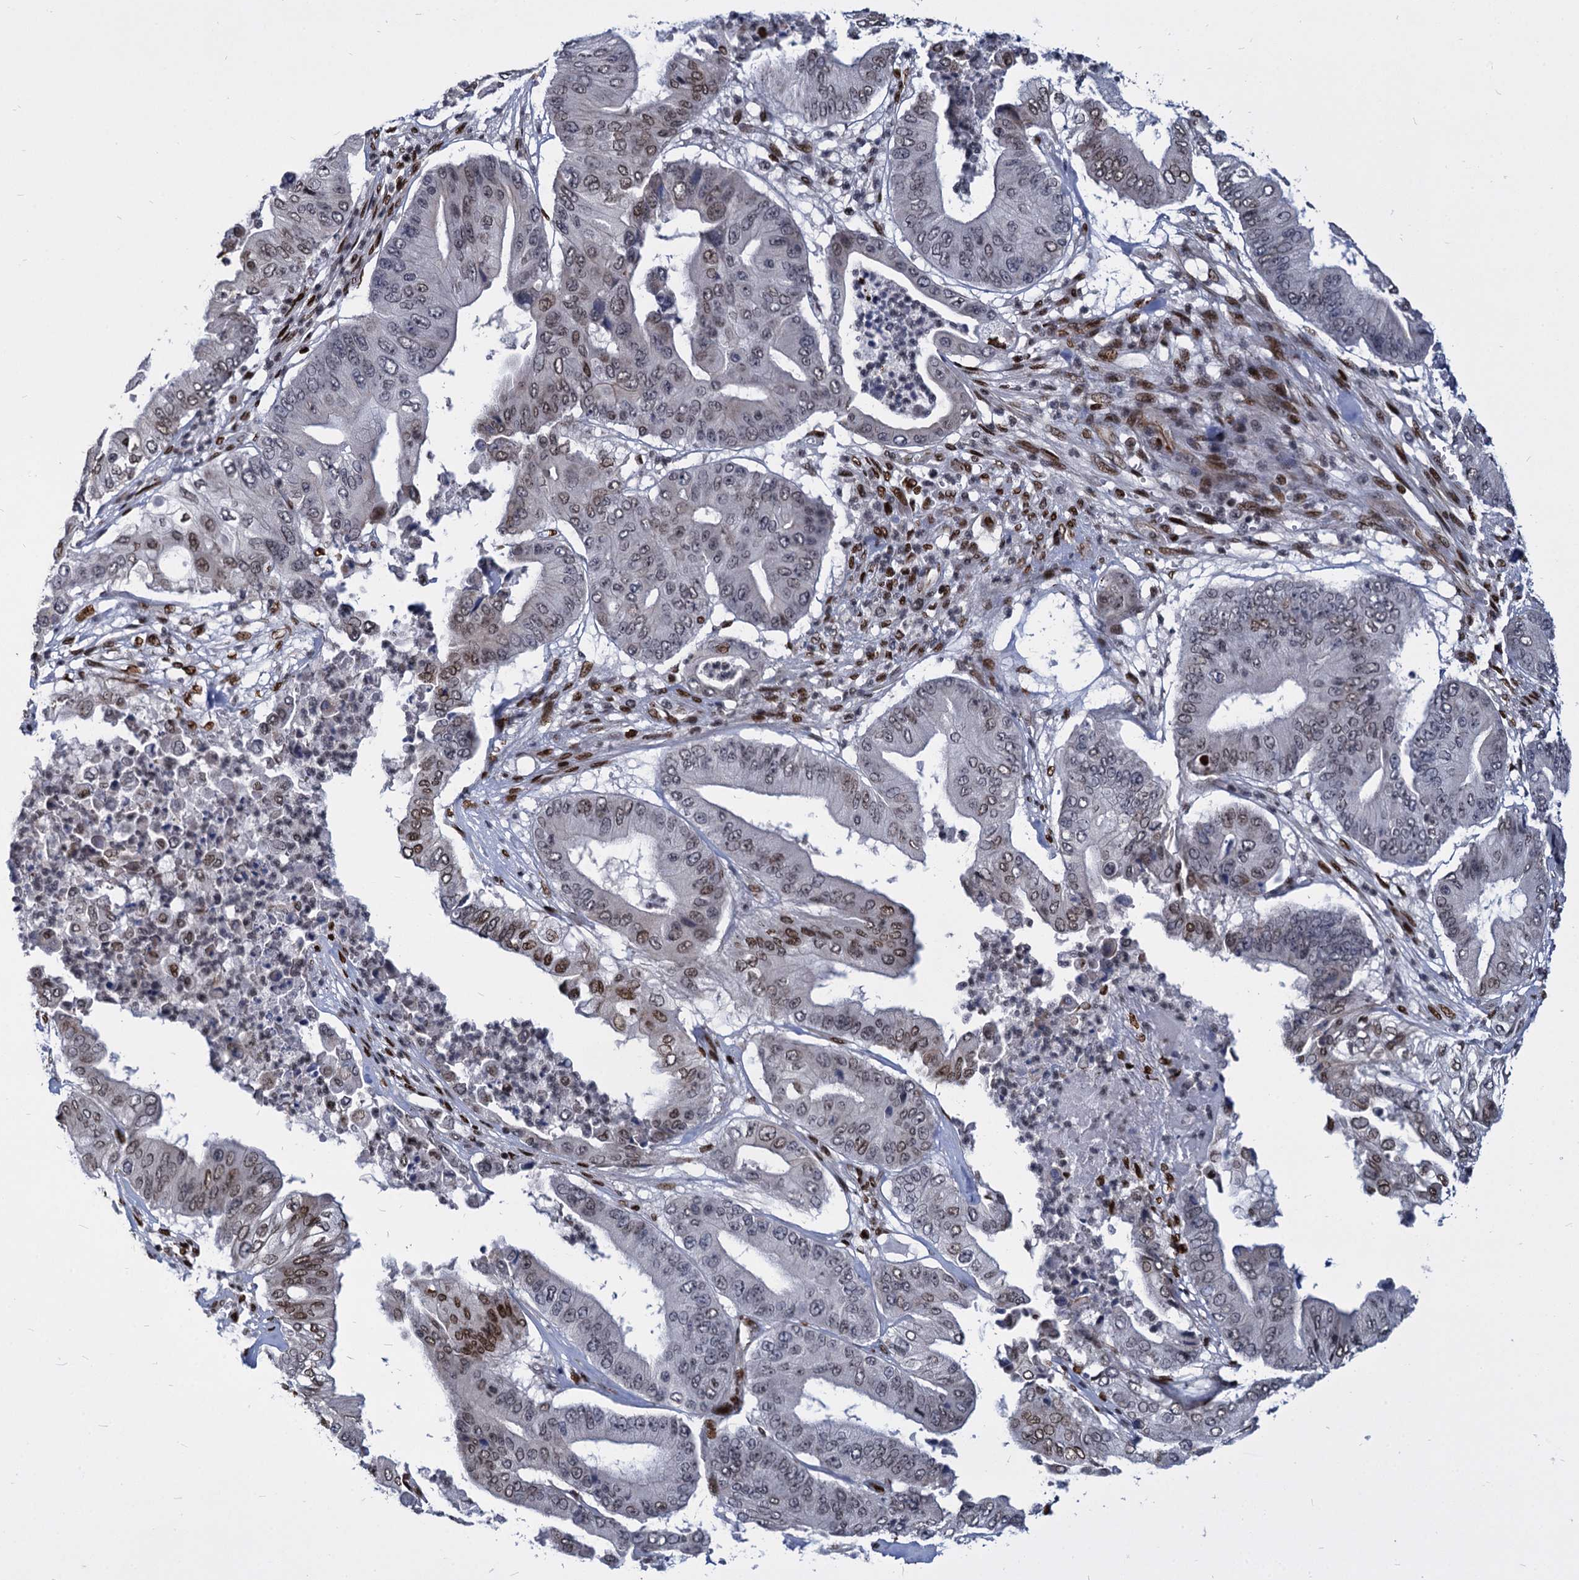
{"staining": {"intensity": "moderate", "quantity": "25%-75%", "location": "nuclear"}, "tissue": "pancreatic cancer", "cell_type": "Tumor cells", "image_type": "cancer", "snomed": [{"axis": "morphology", "description": "Adenocarcinoma, NOS"}, {"axis": "topography", "description": "Pancreas"}], "caption": "The photomicrograph reveals immunohistochemical staining of adenocarcinoma (pancreatic). There is moderate nuclear expression is appreciated in approximately 25%-75% of tumor cells.", "gene": "MECP2", "patient": {"sex": "female", "age": 77}}